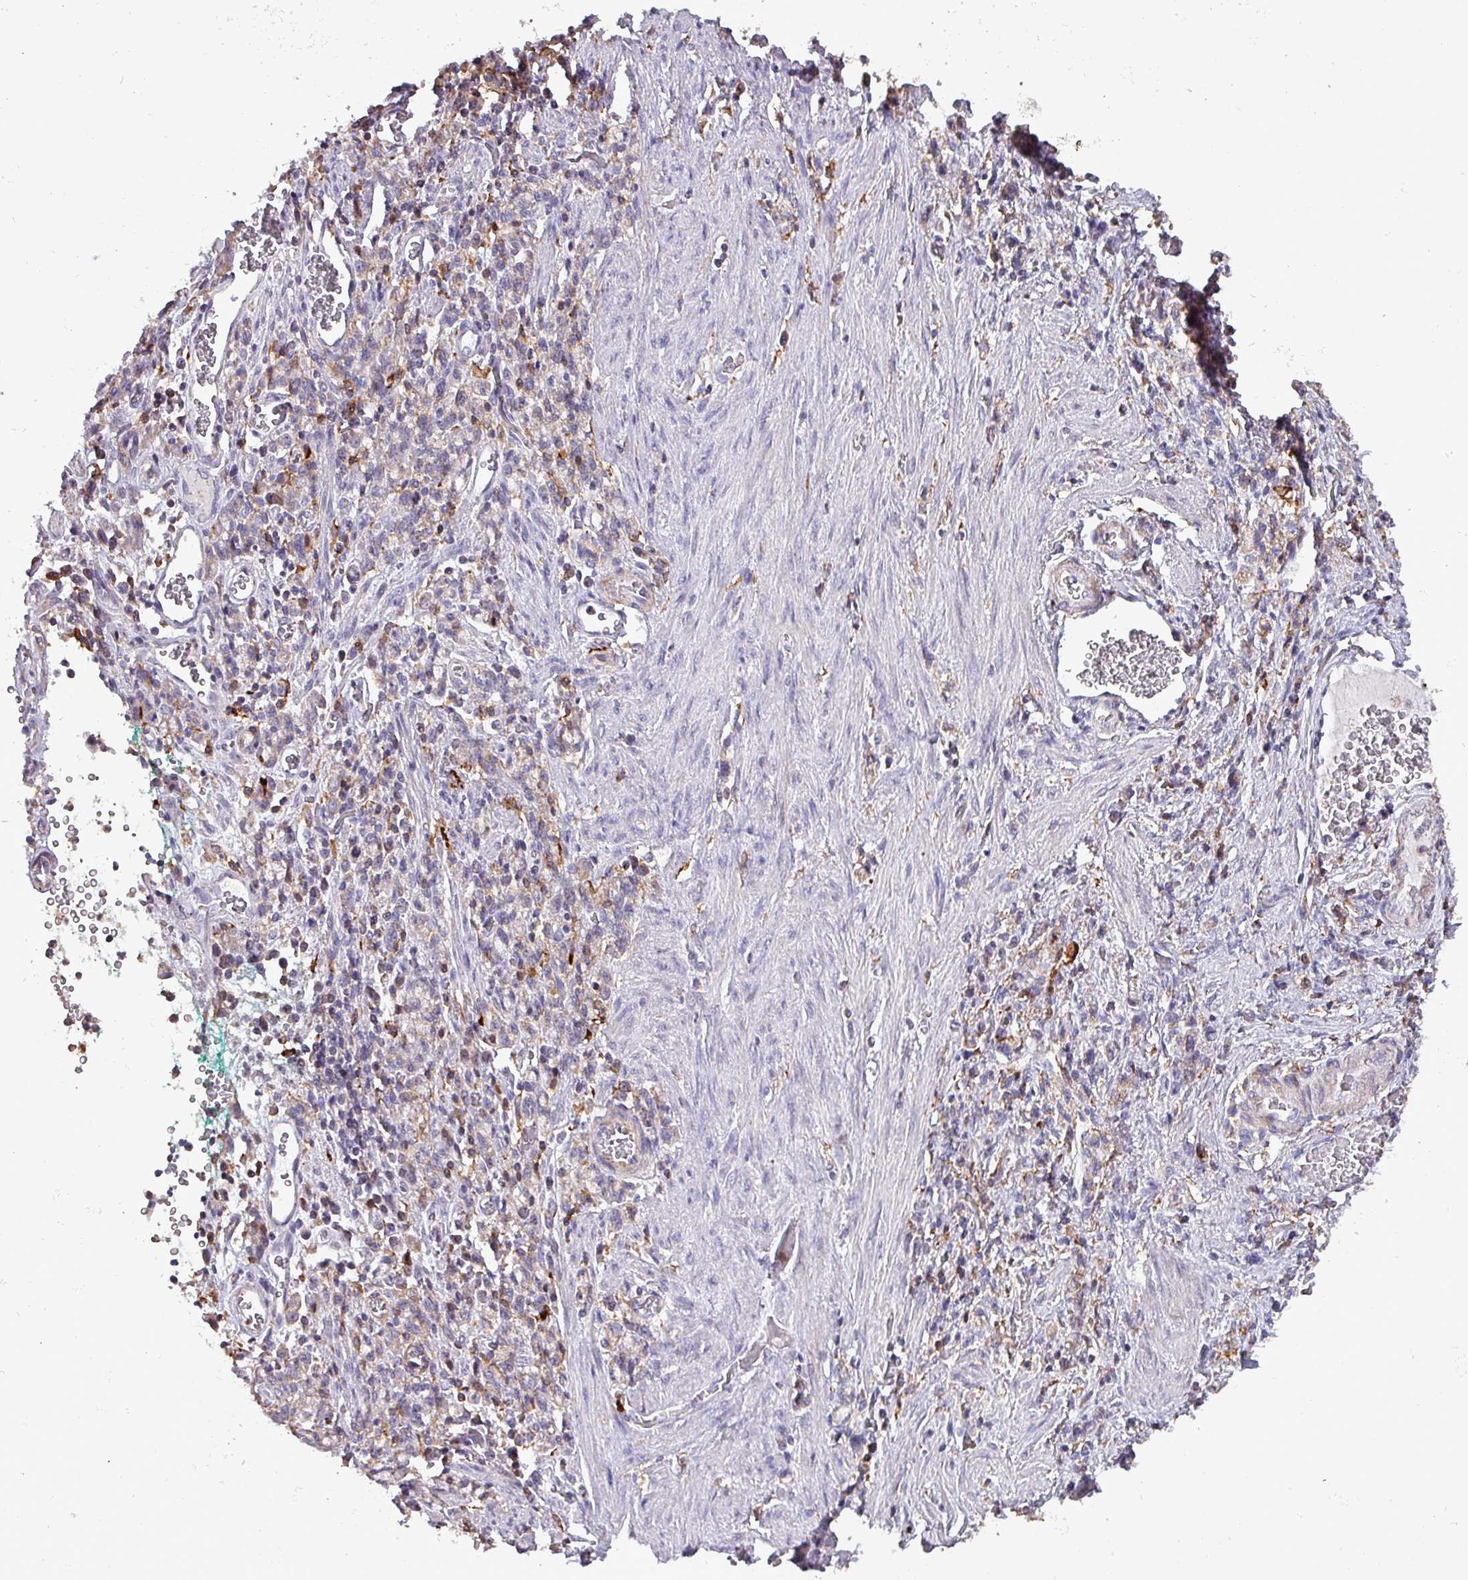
{"staining": {"intensity": "negative", "quantity": "none", "location": "none"}, "tissue": "stomach cancer", "cell_type": "Tumor cells", "image_type": "cancer", "snomed": [{"axis": "morphology", "description": "Adenocarcinoma, NOS"}, {"axis": "topography", "description": "Stomach"}], "caption": "Image shows no protein staining in tumor cells of stomach cancer (adenocarcinoma) tissue.", "gene": "SCIN", "patient": {"sex": "male", "age": 77}}